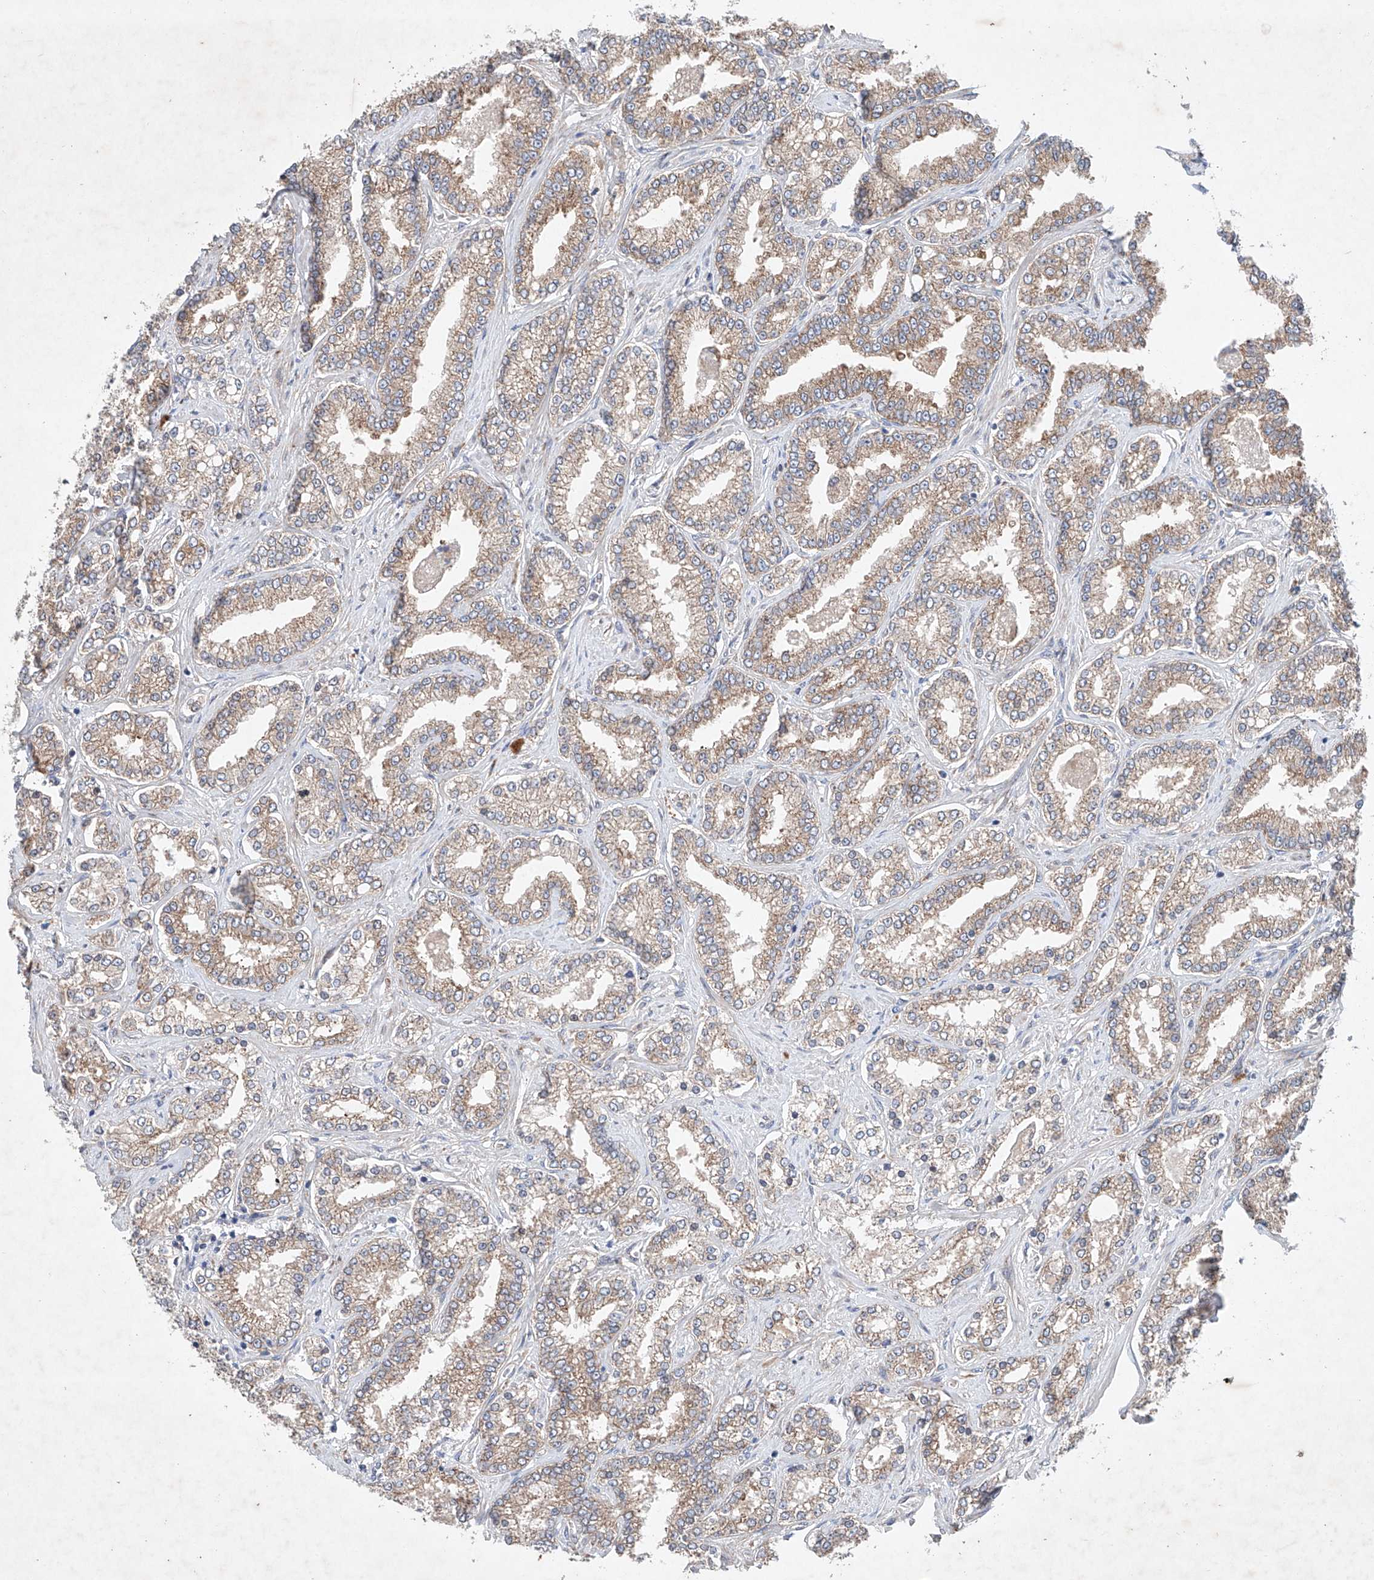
{"staining": {"intensity": "weak", "quantity": ">75%", "location": "cytoplasmic/membranous"}, "tissue": "prostate cancer", "cell_type": "Tumor cells", "image_type": "cancer", "snomed": [{"axis": "morphology", "description": "Normal tissue, NOS"}, {"axis": "morphology", "description": "Adenocarcinoma, High grade"}, {"axis": "topography", "description": "Prostate"}], "caption": "This image displays high-grade adenocarcinoma (prostate) stained with immunohistochemistry (IHC) to label a protein in brown. The cytoplasmic/membranous of tumor cells show weak positivity for the protein. Nuclei are counter-stained blue.", "gene": "FASTK", "patient": {"sex": "male", "age": 83}}